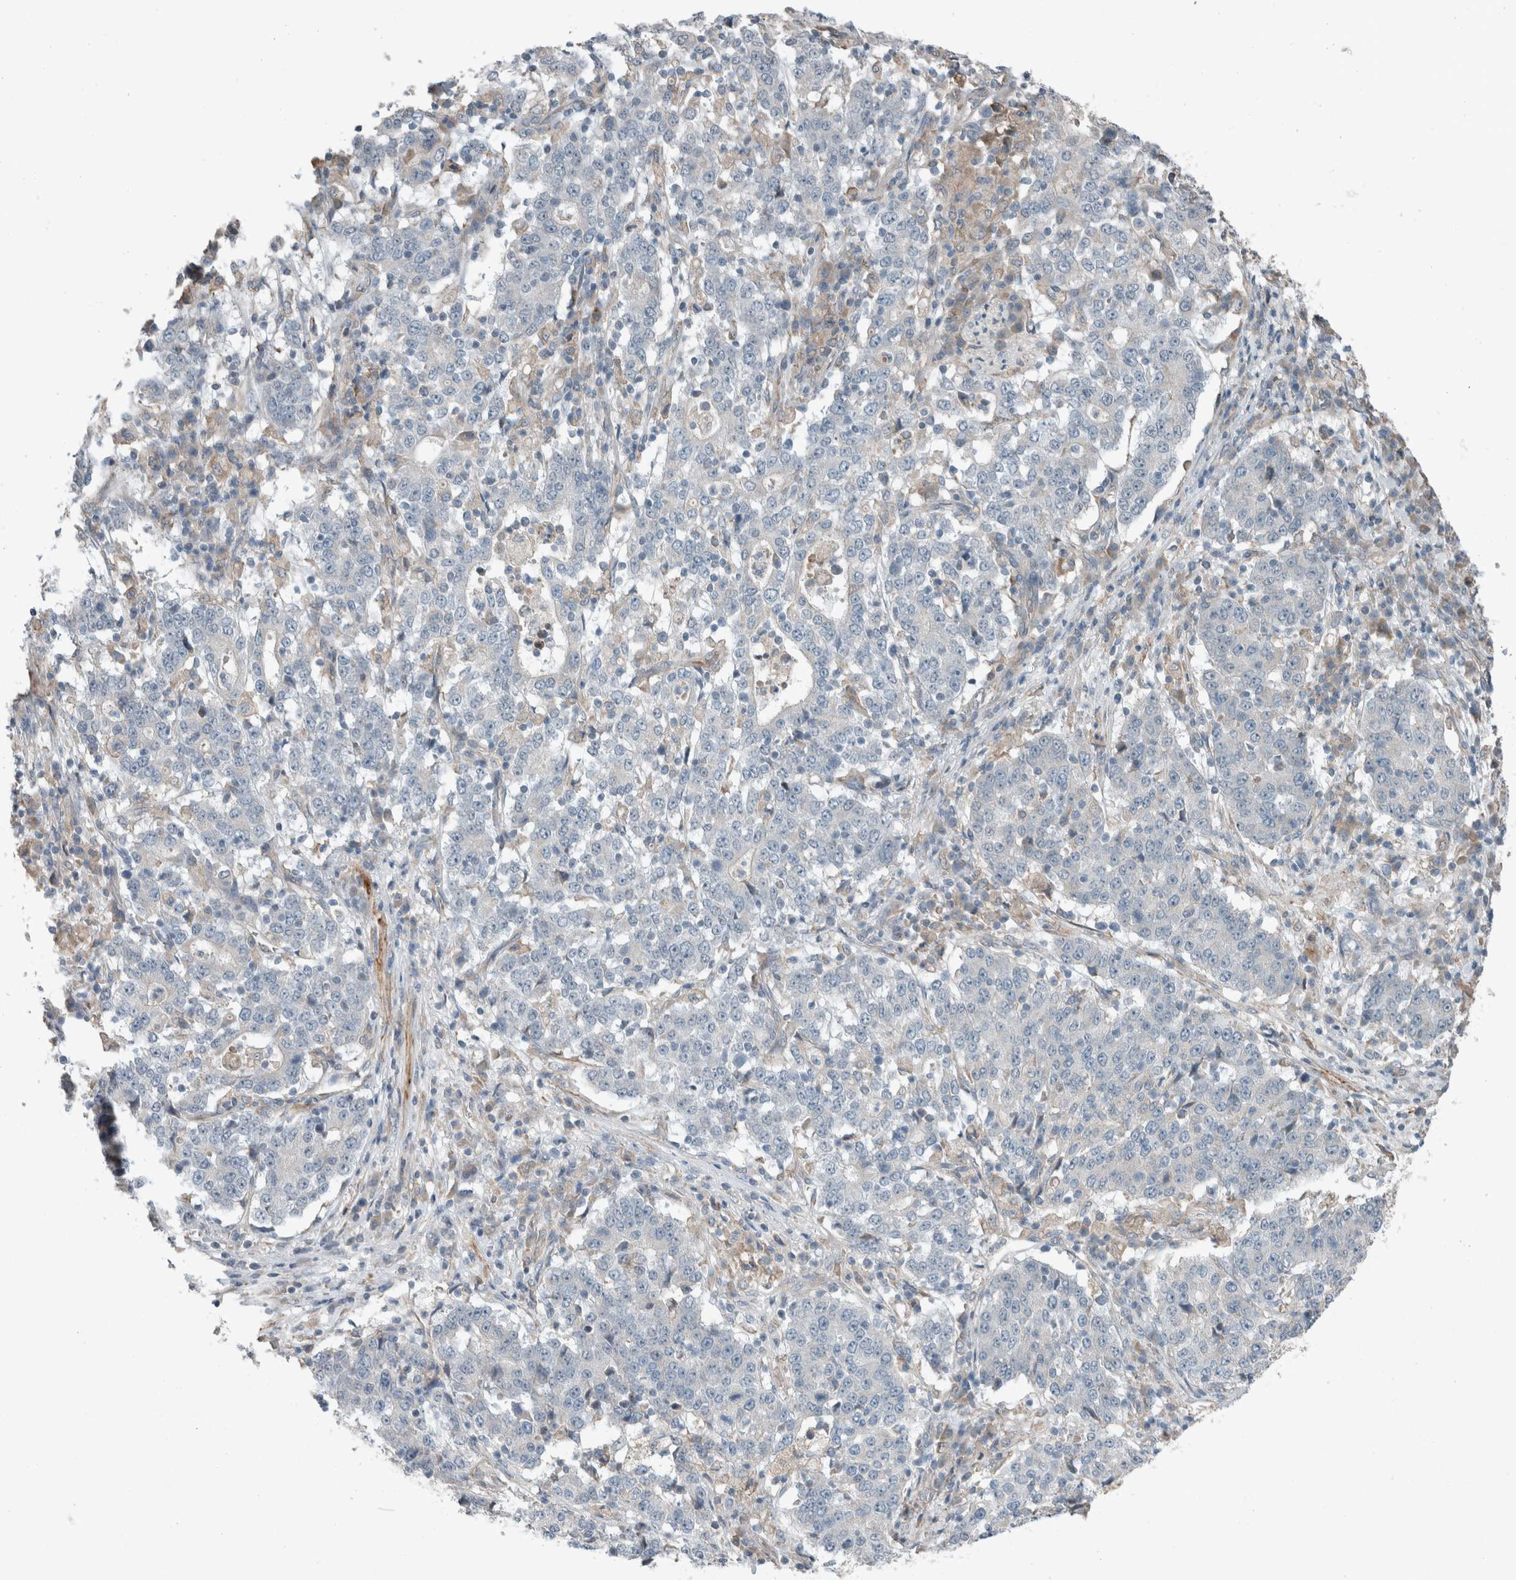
{"staining": {"intensity": "negative", "quantity": "none", "location": "none"}, "tissue": "stomach cancer", "cell_type": "Tumor cells", "image_type": "cancer", "snomed": [{"axis": "morphology", "description": "Adenocarcinoma, NOS"}, {"axis": "topography", "description": "Stomach"}], "caption": "The image shows no significant positivity in tumor cells of stomach adenocarcinoma.", "gene": "JADE2", "patient": {"sex": "male", "age": 59}}